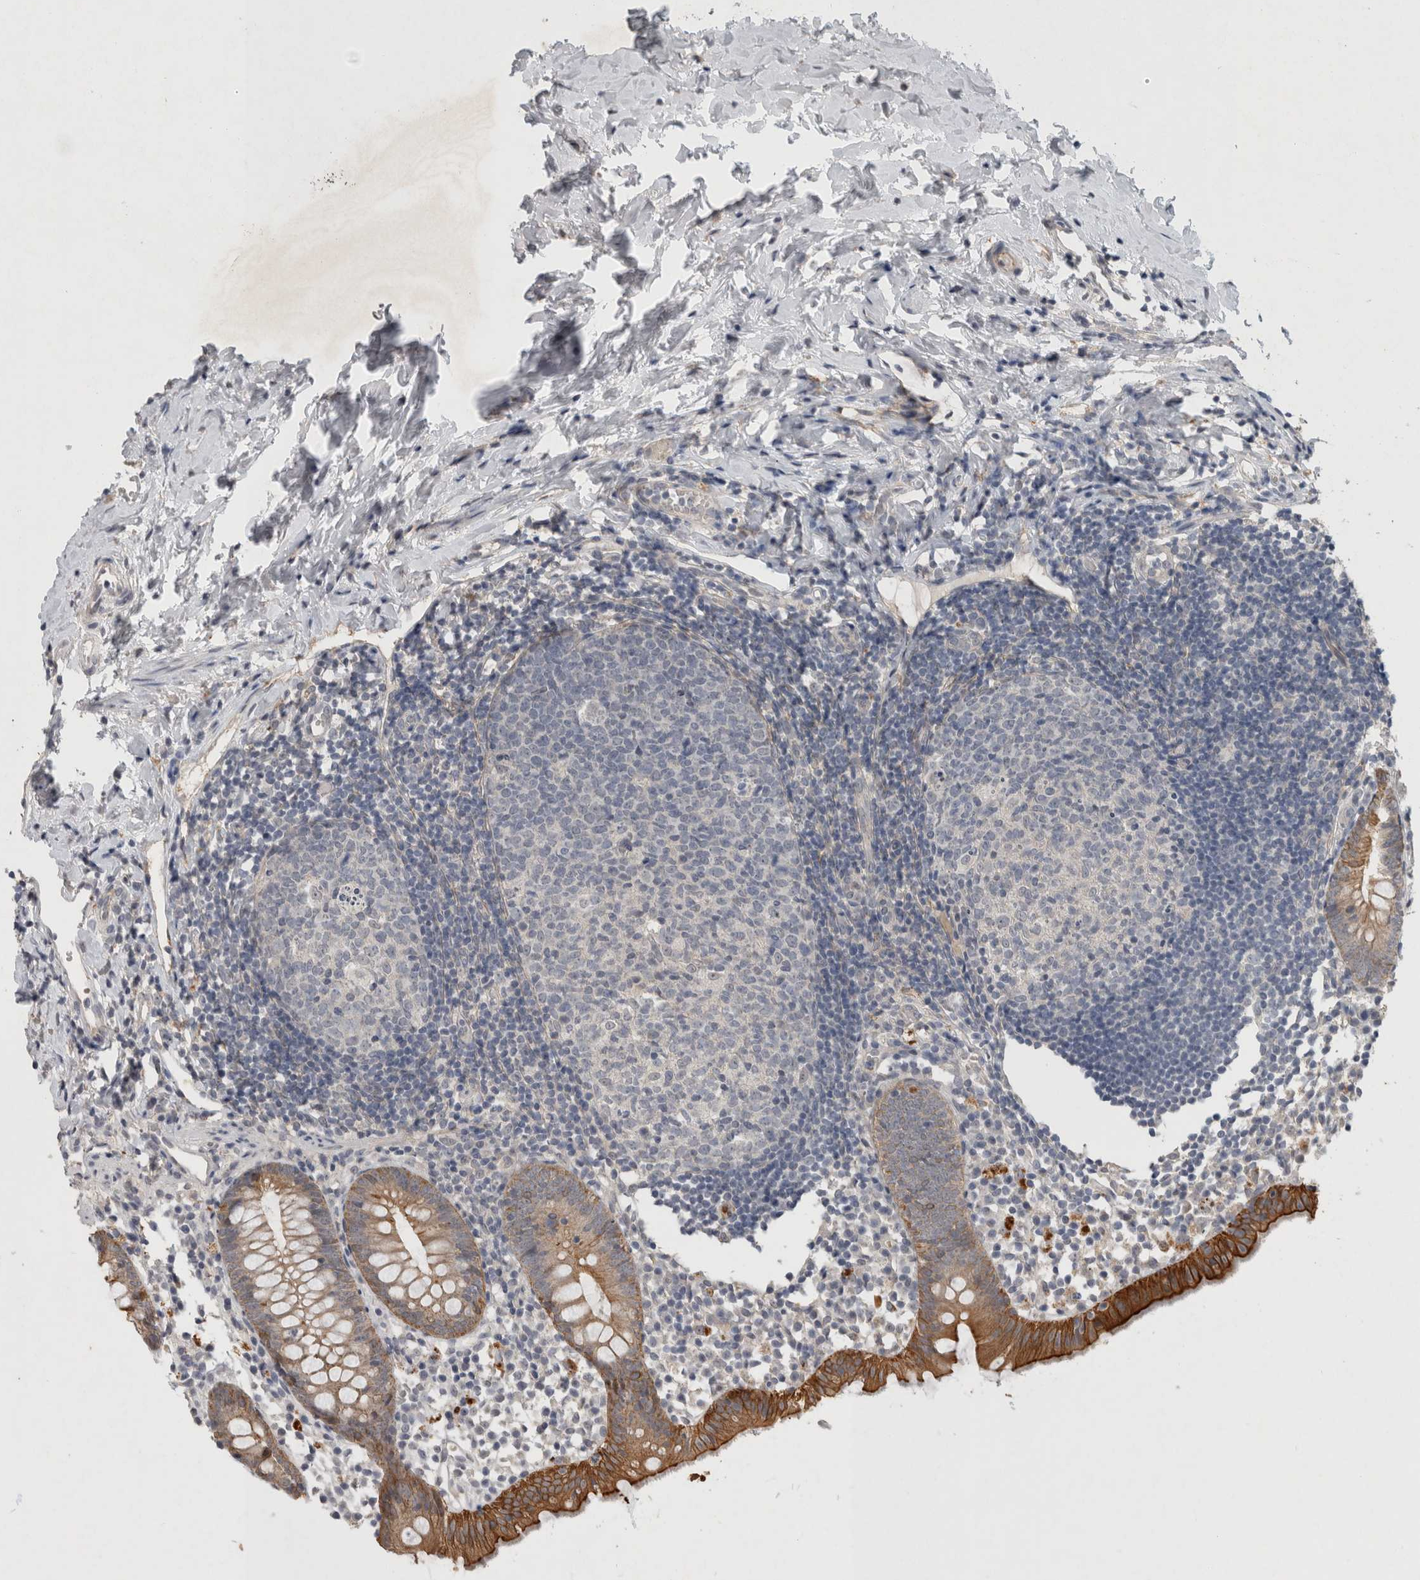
{"staining": {"intensity": "moderate", "quantity": ">75%", "location": "cytoplasmic/membranous"}, "tissue": "appendix", "cell_type": "Glandular cells", "image_type": "normal", "snomed": [{"axis": "morphology", "description": "Normal tissue, NOS"}, {"axis": "topography", "description": "Appendix"}], "caption": "This micrograph displays immunohistochemistry staining of benign appendix, with medium moderate cytoplasmic/membranous positivity in about >75% of glandular cells.", "gene": "RHPN1", "patient": {"sex": "female", "age": 20}}